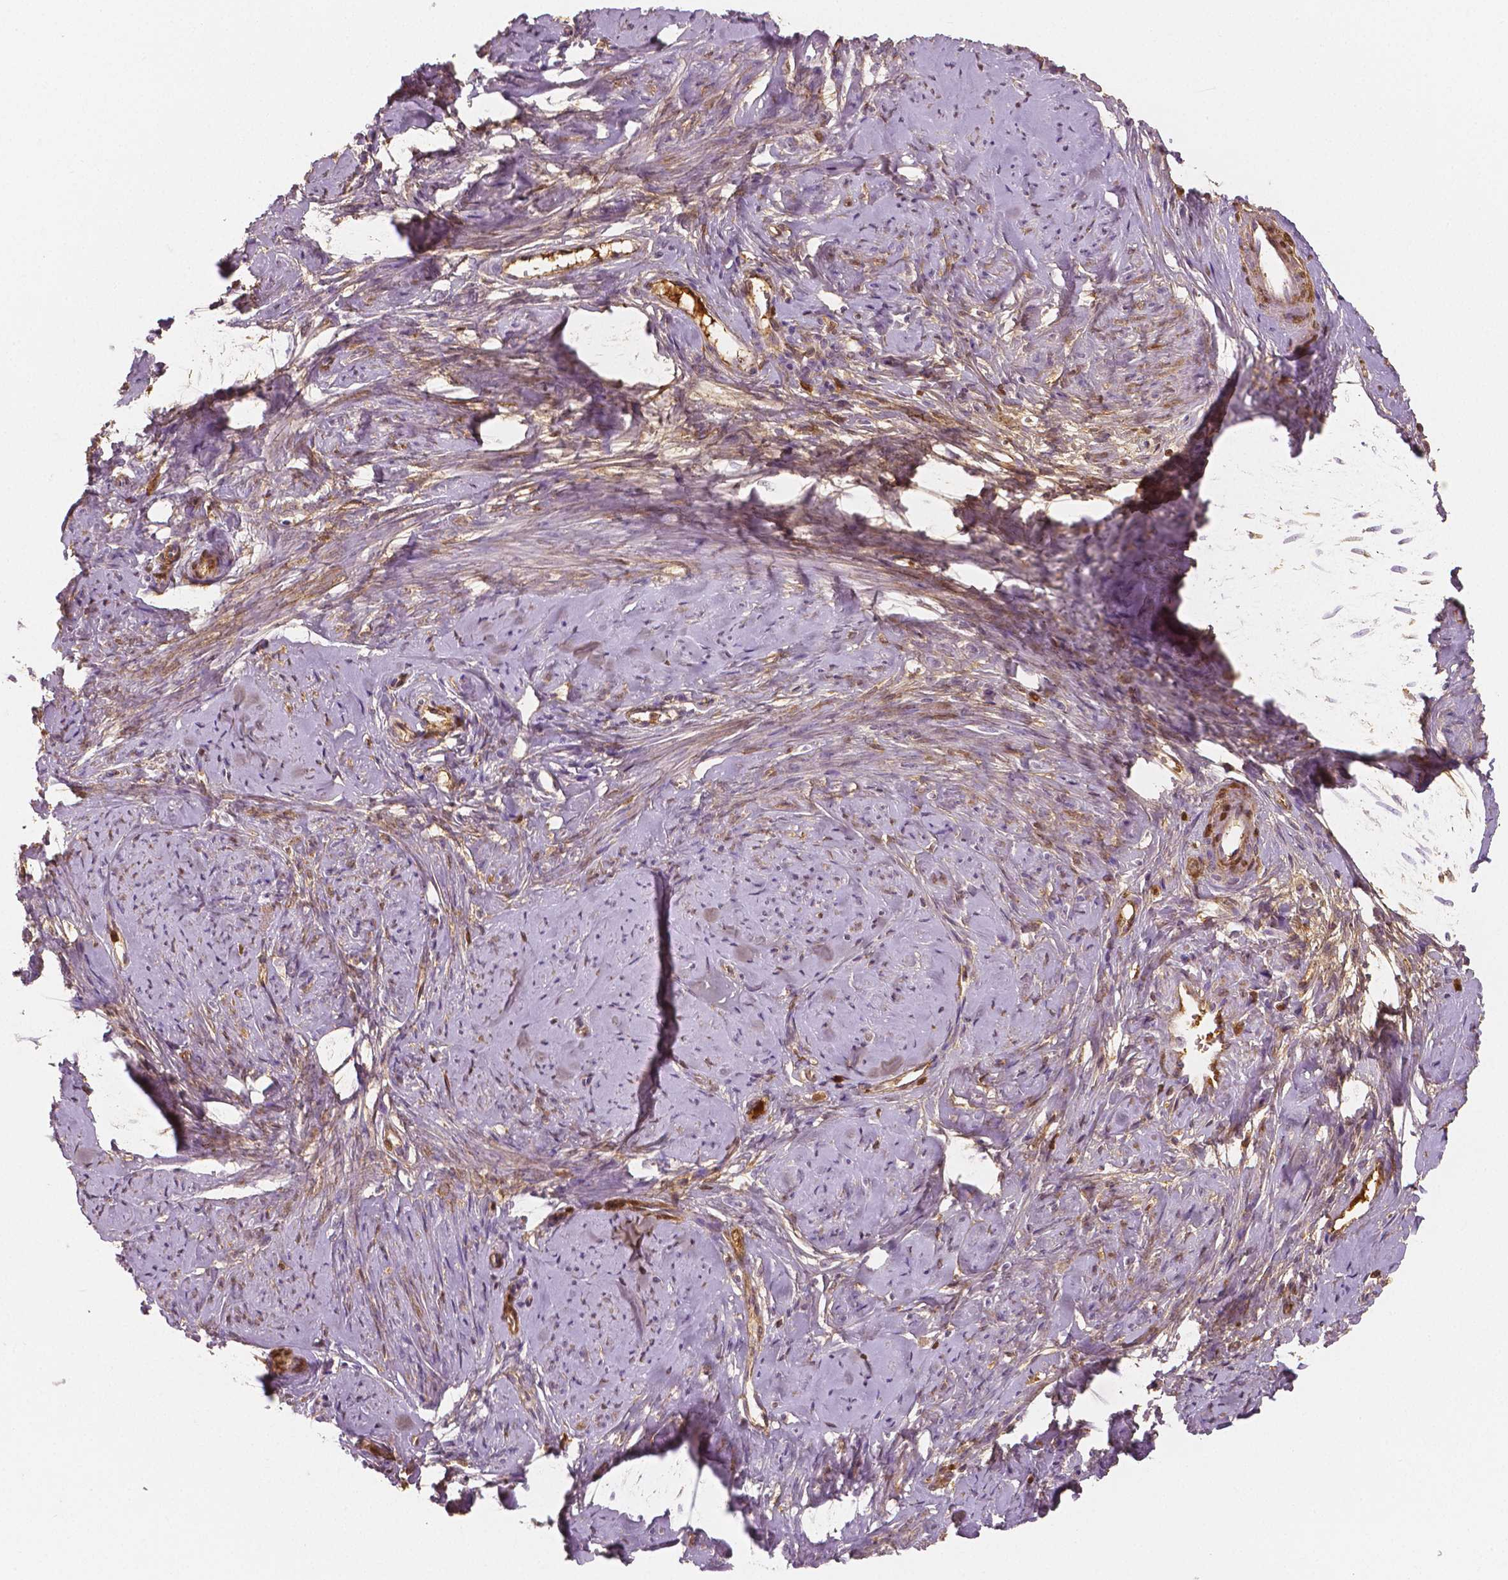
{"staining": {"intensity": "negative", "quantity": "none", "location": "none"}, "tissue": "smooth muscle", "cell_type": "Smooth muscle cells", "image_type": "normal", "snomed": [{"axis": "morphology", "description": "Normal tissue, NOS"}, {"axis": "topography", "description": "Smooth muscle"}], "caption": "Smooth muscle cells show no significant positivity in benign smooth muscle. (DAB immunohistochemistry visualized using brightfield microscopy, high magnification).", "gene": "APOA4", "patient": {"sex": "female", "age": 48}}